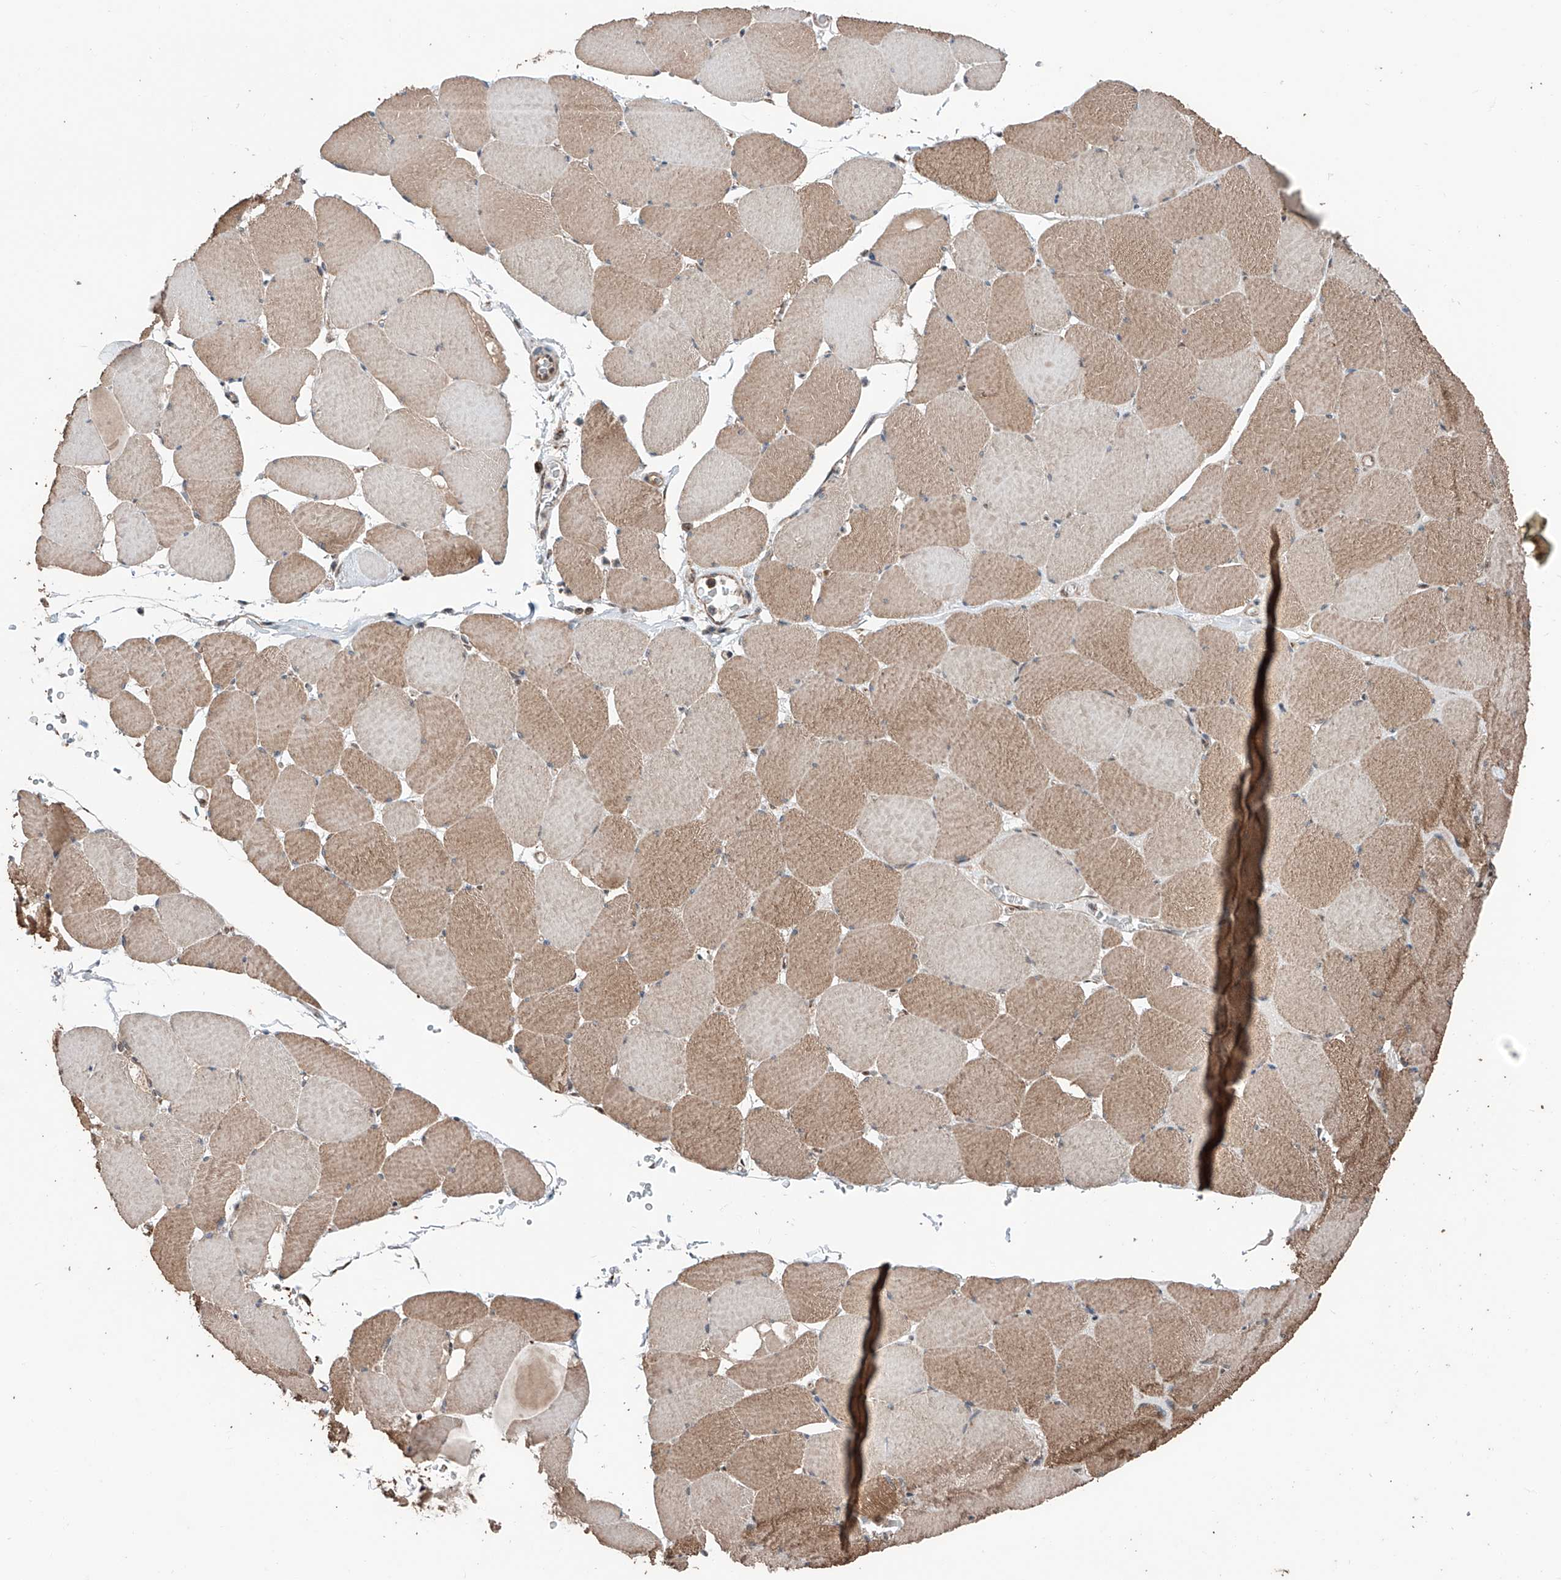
{"staining": {"intensity": "moderate", "quantity": ">75%", "location": "cytoplasmic/membranous"}, "tissue": "skeletal muscle", "cell_type": "Myocytes", "image_type": "normal", "snomed": [{"axis": "morphology", "description": "Normal tissue, NOS"}, {"axis": "topography", "description": "Skeletal muscle"}, {"axis": "topography", "description": "Head-Neck"}], "caption": "Skeletal muscle stained for a protein displays moderate cytoplasmic/membranous positivity in myocytes. (DAB (3,3'-diaminobenzidine) = brown stain, brightfield microscopy at high magnification).", "gene": "ZNF445", "patient": {"sex": "male", "age": 66}}